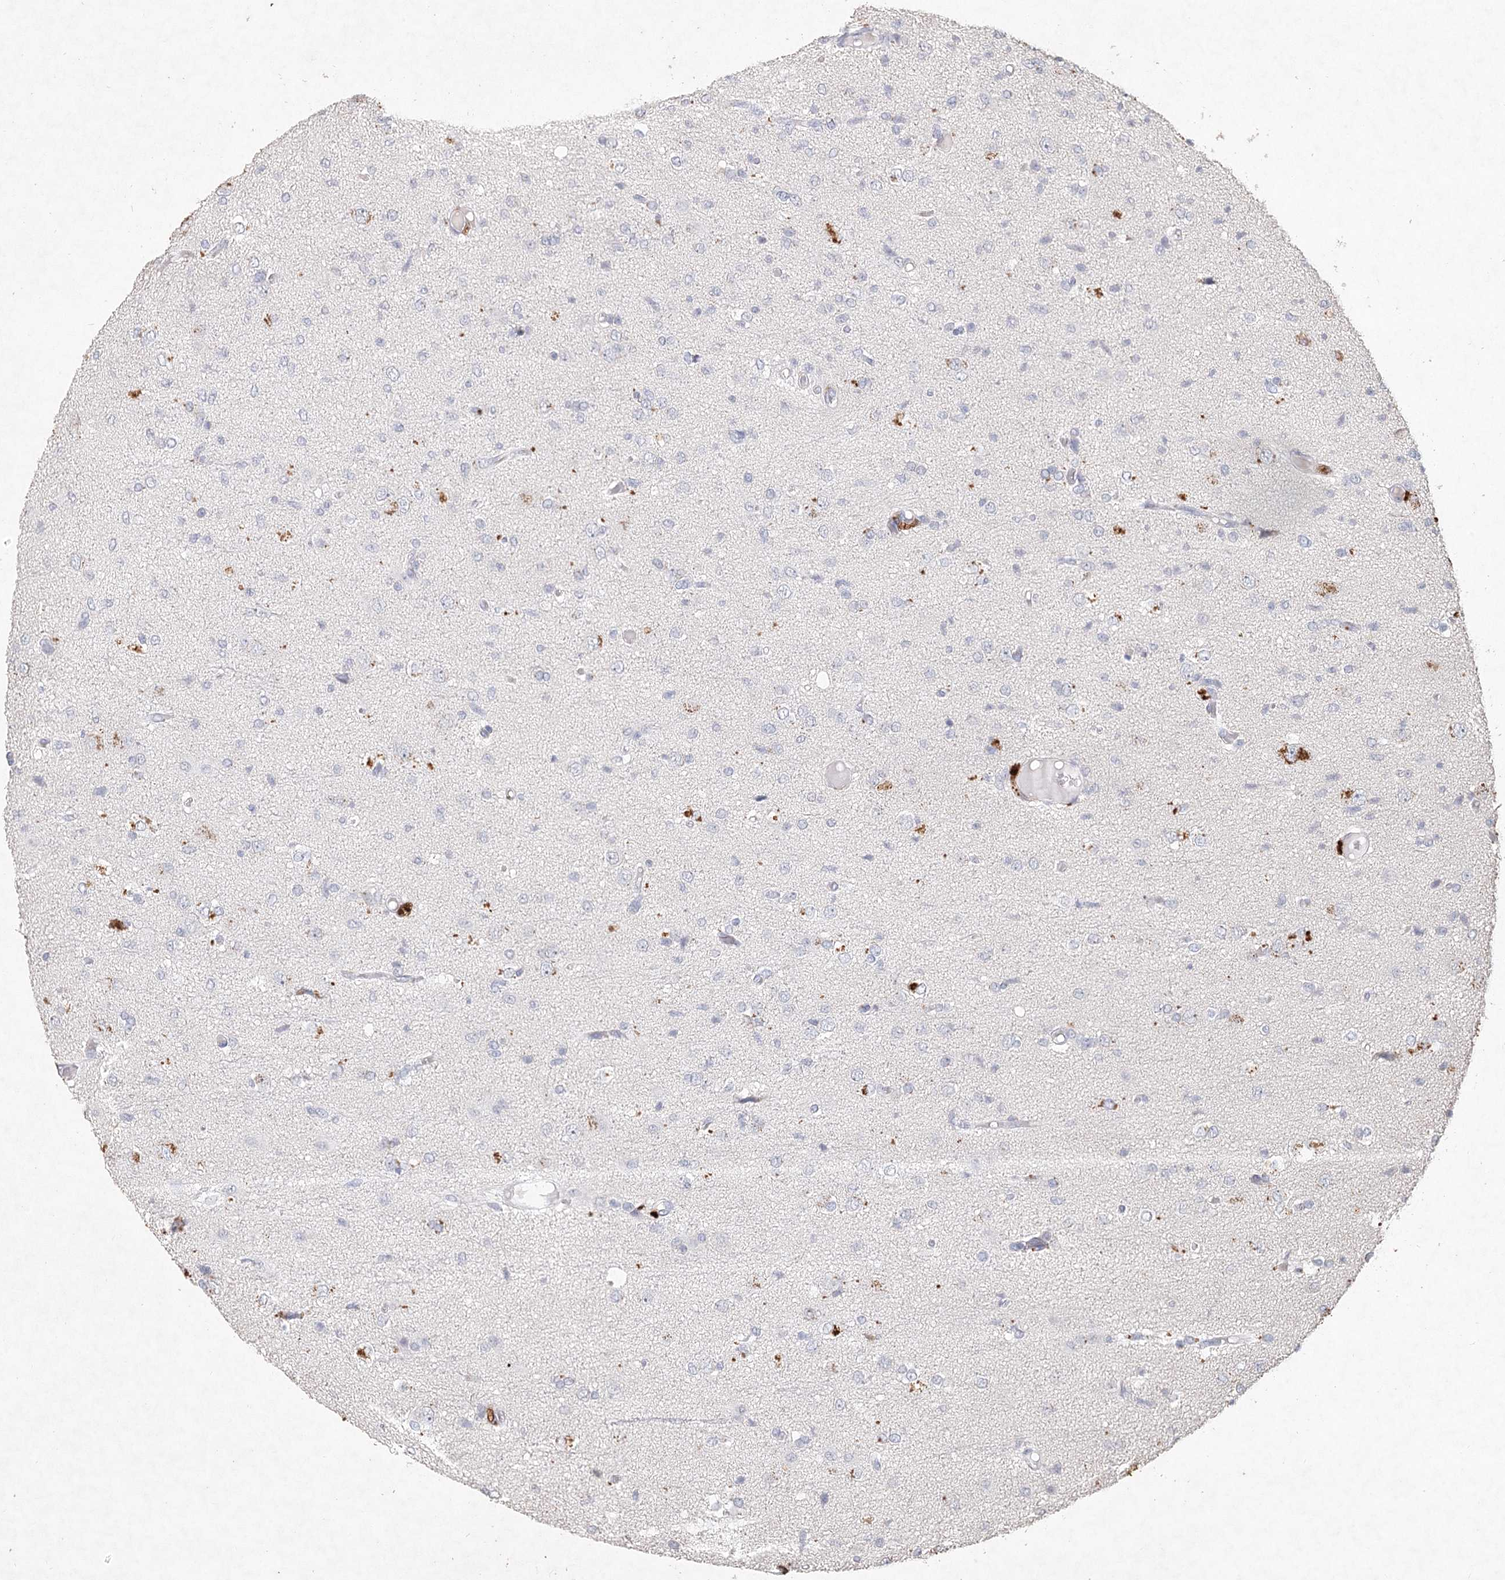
{"staining": {"intensity": "negative", "quantity": "none", "location": "none"}, "tissue": "glioma", "cell_type": "Tumor cells", "image_type": "cancer", "snomed": [{"axis": "morphology", "description": "Glioma, malignant, High grade"}, {"axis": "topography", "description": "Brain"}], "caption": "This is an immunohistochemistry (IHC) histopathology image of glioma. There is no positivity in tumor cells.", "gene": "ARSI", "patient": {"sex": "female", "age": 59}}